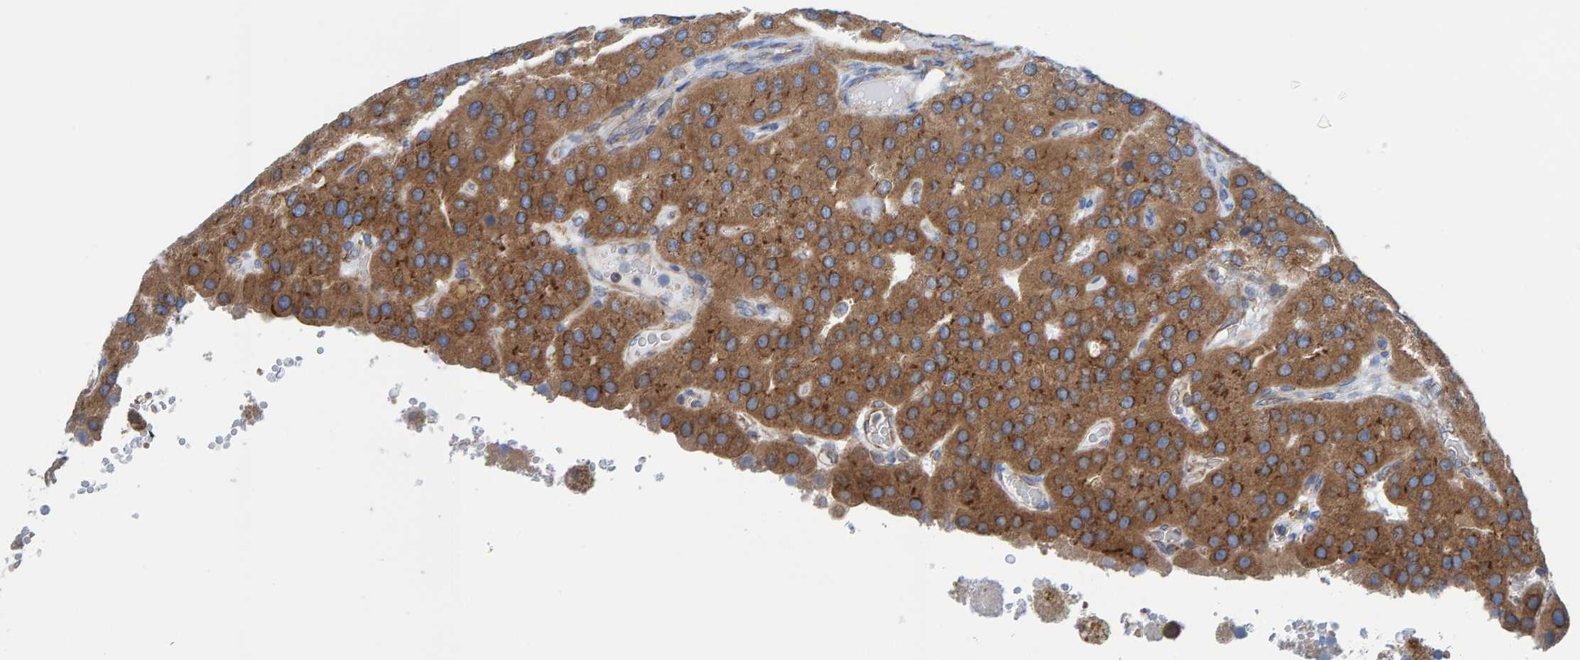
{"staining": {"intensity": "moderate", "quantity": ">75%", "location": "cytoplasmic/membranous"}, "tissue": "parathyroid gland", "cell_type": "Glandular cells", "image_type": "normal", "snomed": [{"axis": "morphology", "description": "Normal tissue, NOS"}, {"axis": "morphology", "description": "Adenoma, NOS"}, {"axis": "topography", "description": "Parathyroid gland"}], "caption": "Protein expression analysis of normal parathyroid gland exhibits moderate cytoplasmic/membranous expression in about >75% of glandular cells.", "gene": "CDK5RAP3", "patient": {"sex": "female", "age": 86}}